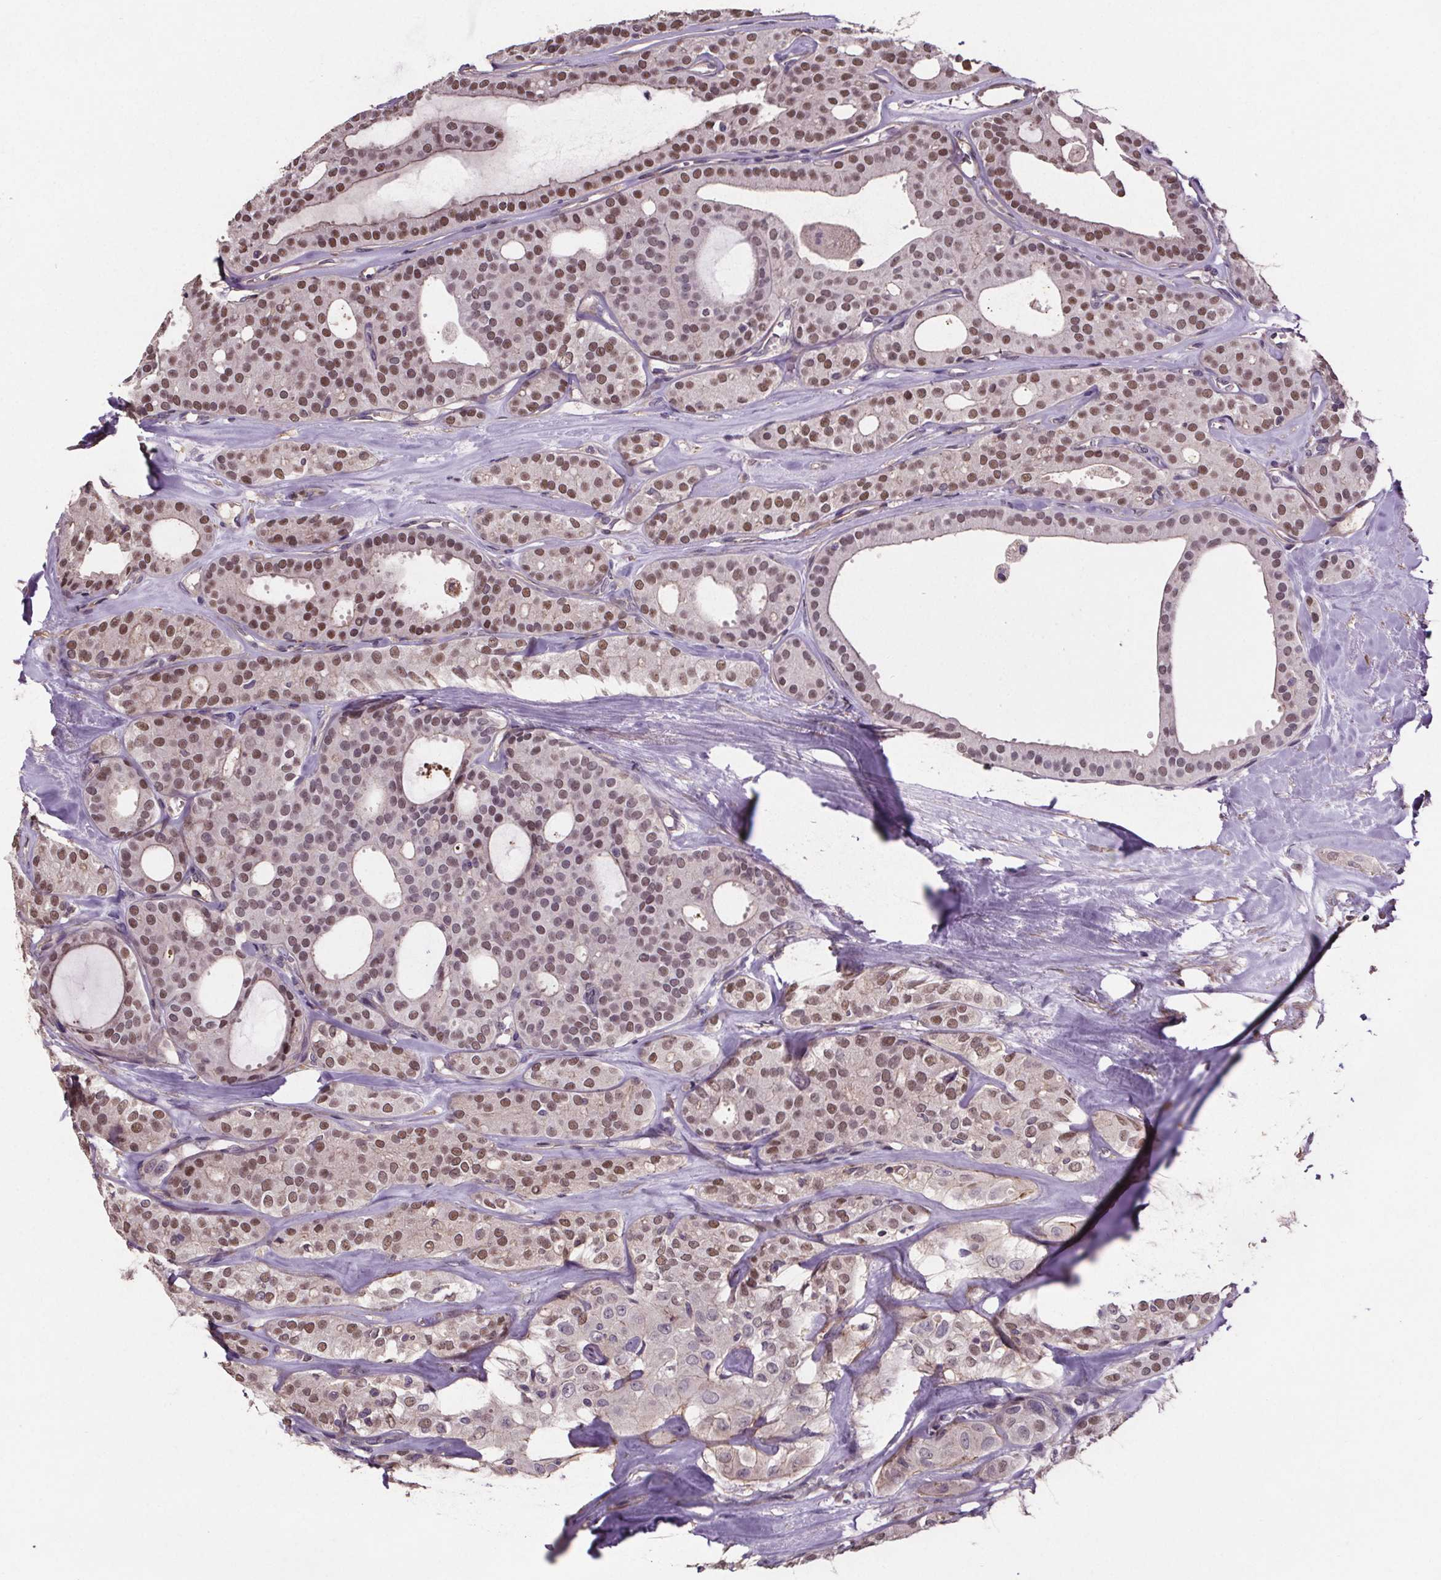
{"staining": {"intensity": "weak", "quantity": ">75%", "location": "nuclear"}, "tissue": "thyroid cancer", "cell_type": "Tumor cells", "image_type": "cancer", "snomed": [{"axis": "morphology", "description": "Follicular adenoma carcinoma, NOS"}, {"axis": "topography", "description": "Thyroid gland"}], "caption": "Brown immunohistochemical staining in human follicular adenoma carcinoma (thyroid) reveals weak nuclear staining in about >75% of tumor cells.", "gene": "CLN3", "patient": {"sex": "male", "age": 75}}